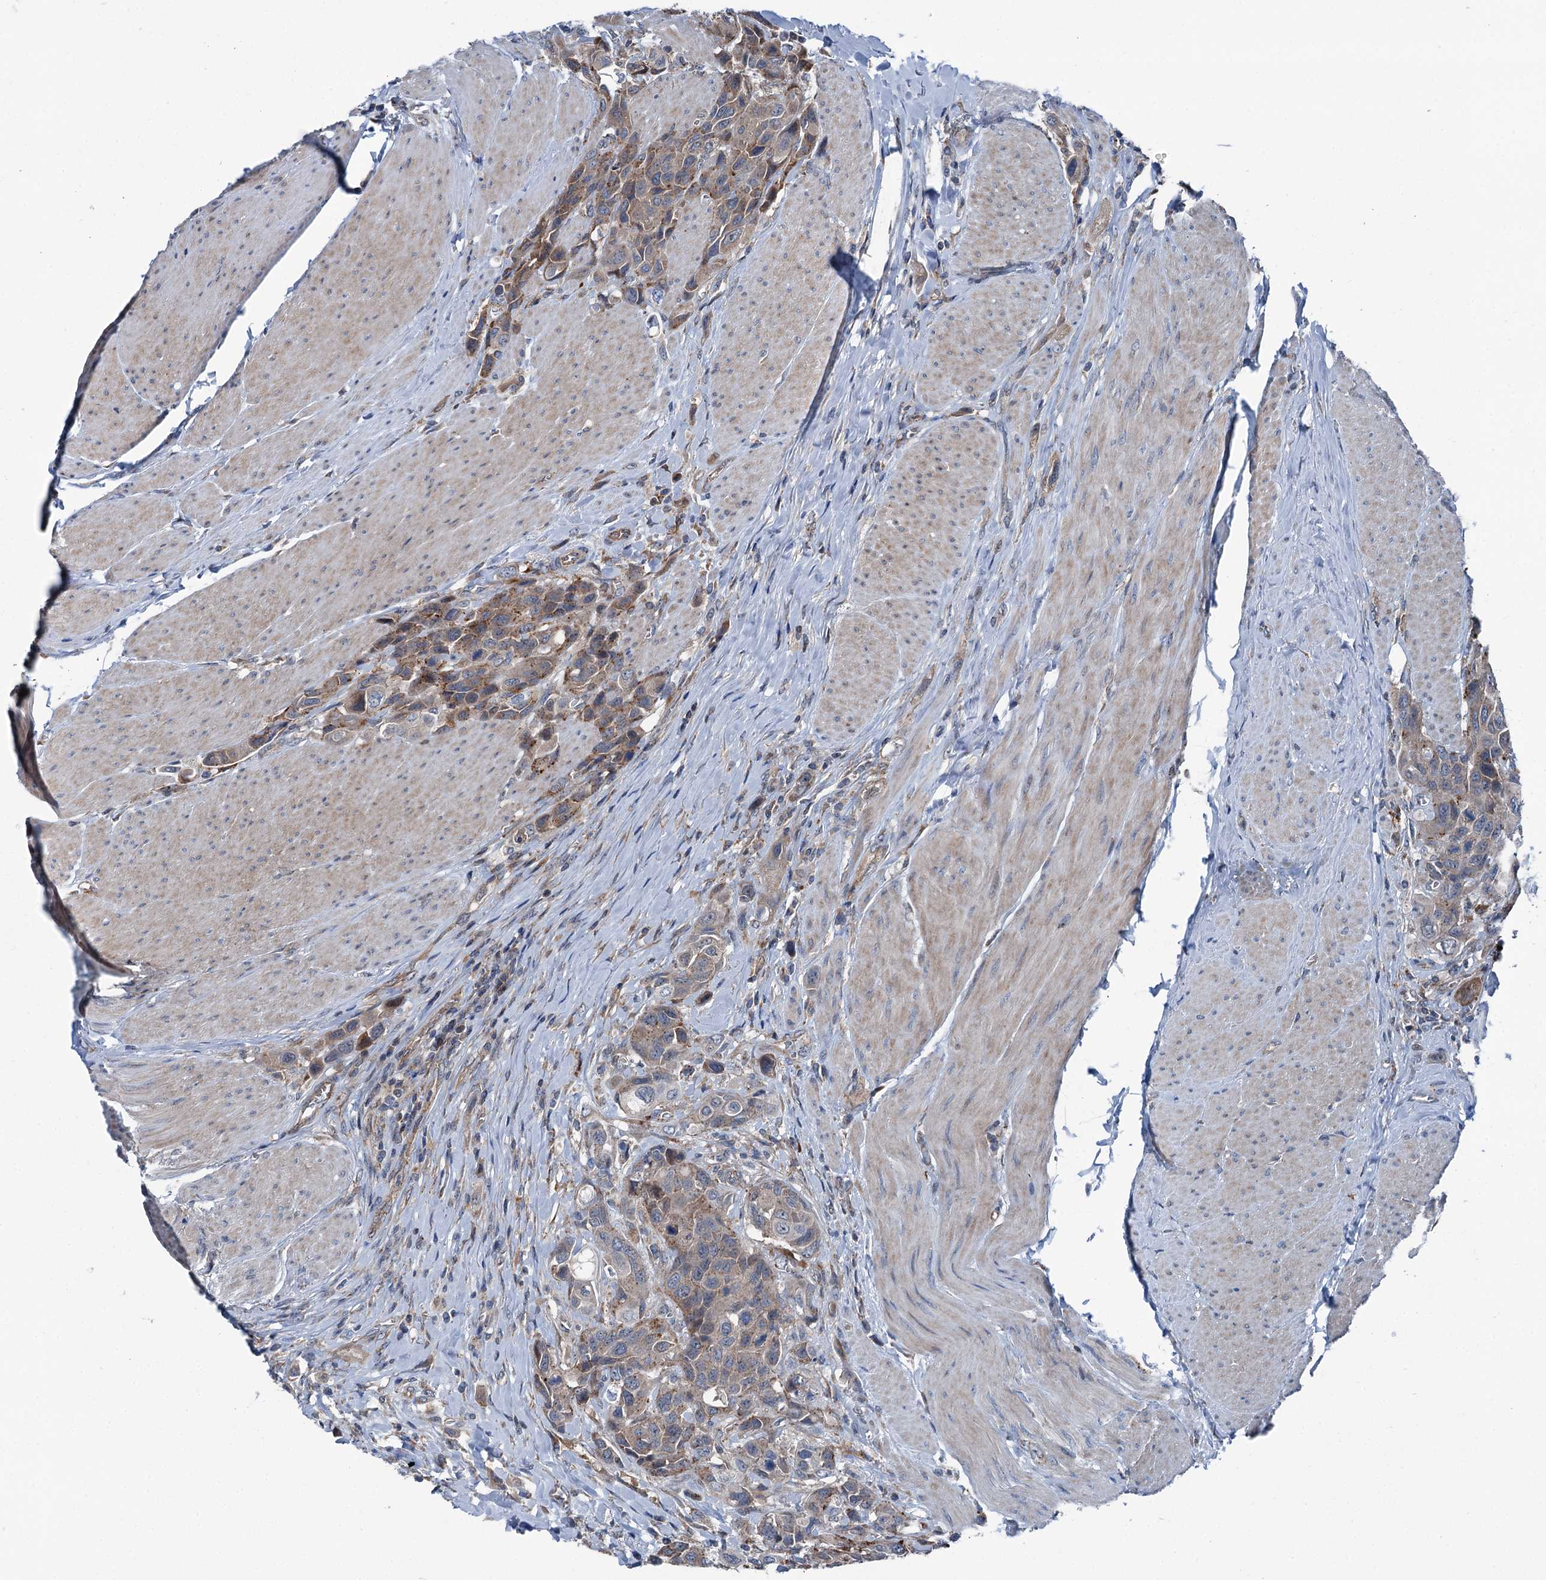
{"staining": {"intensity": "weak", "quantity": ">75%", "location": "cytoplasmic/membranous"}, "tissue": "urothelial cancer", "cell_type": "Tumor cells", "image_type": "cancer", "snomed": [{"axis": "morphology", "description": "Urothelial carcinoma, High grade"}, {"axis": "topography", "description": "Urinary bladder"}], "caption": "This image demonstrates high-grade urothelial carcinoma stained with immunohistochemistry to label a protein in brown. The cytoplasmic/membranous of tumor cells show weak positivity for the protein. Nuclei are counter-stained blue.", "gene": "POLR1D", "patient": {"sex": "male", "age": 50}}